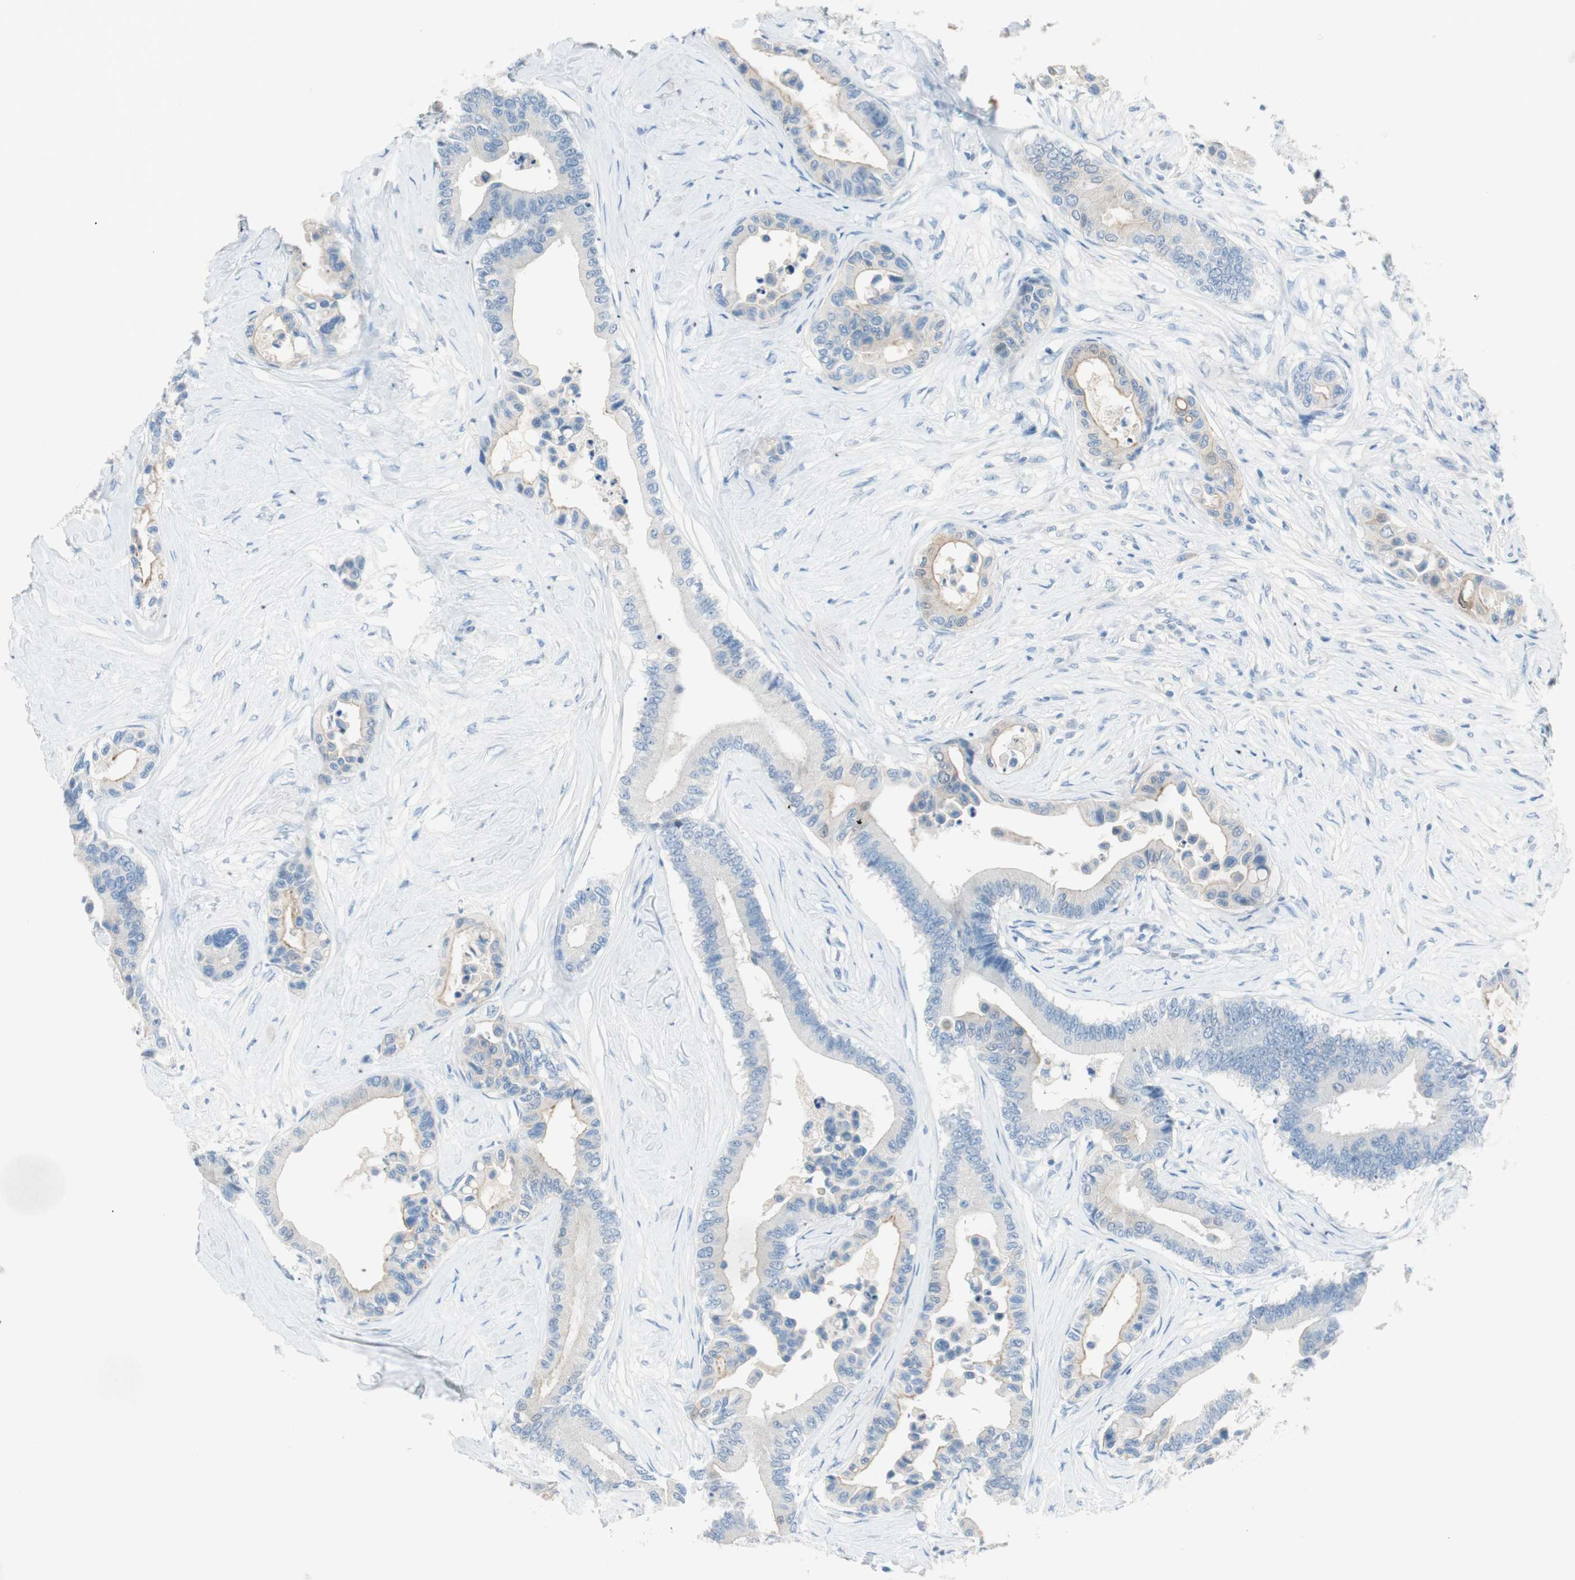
{"staining": {"intensity": "moderate", "quantity": "<25%", "location": "cytoplasmic/membranous"}, "tissue": "colorectal cancer", "cell_type": "Tumor cells", "image_type": "cancer", "snomed": [{"axis": "morphology", "description": "Normal tissue, NOS"}, {"axis": "morphology", "description": "Adenocarcinoma, NOS"}, {"axis": "topography", "description": "Colon"}], "caption": "Human colorectal cancer (adenocarcinoma) stained with a protein marker reveals moderate staining in tumor cells.", "gene": "HPGD", "patient": {"sex": "male", "age": 82}}